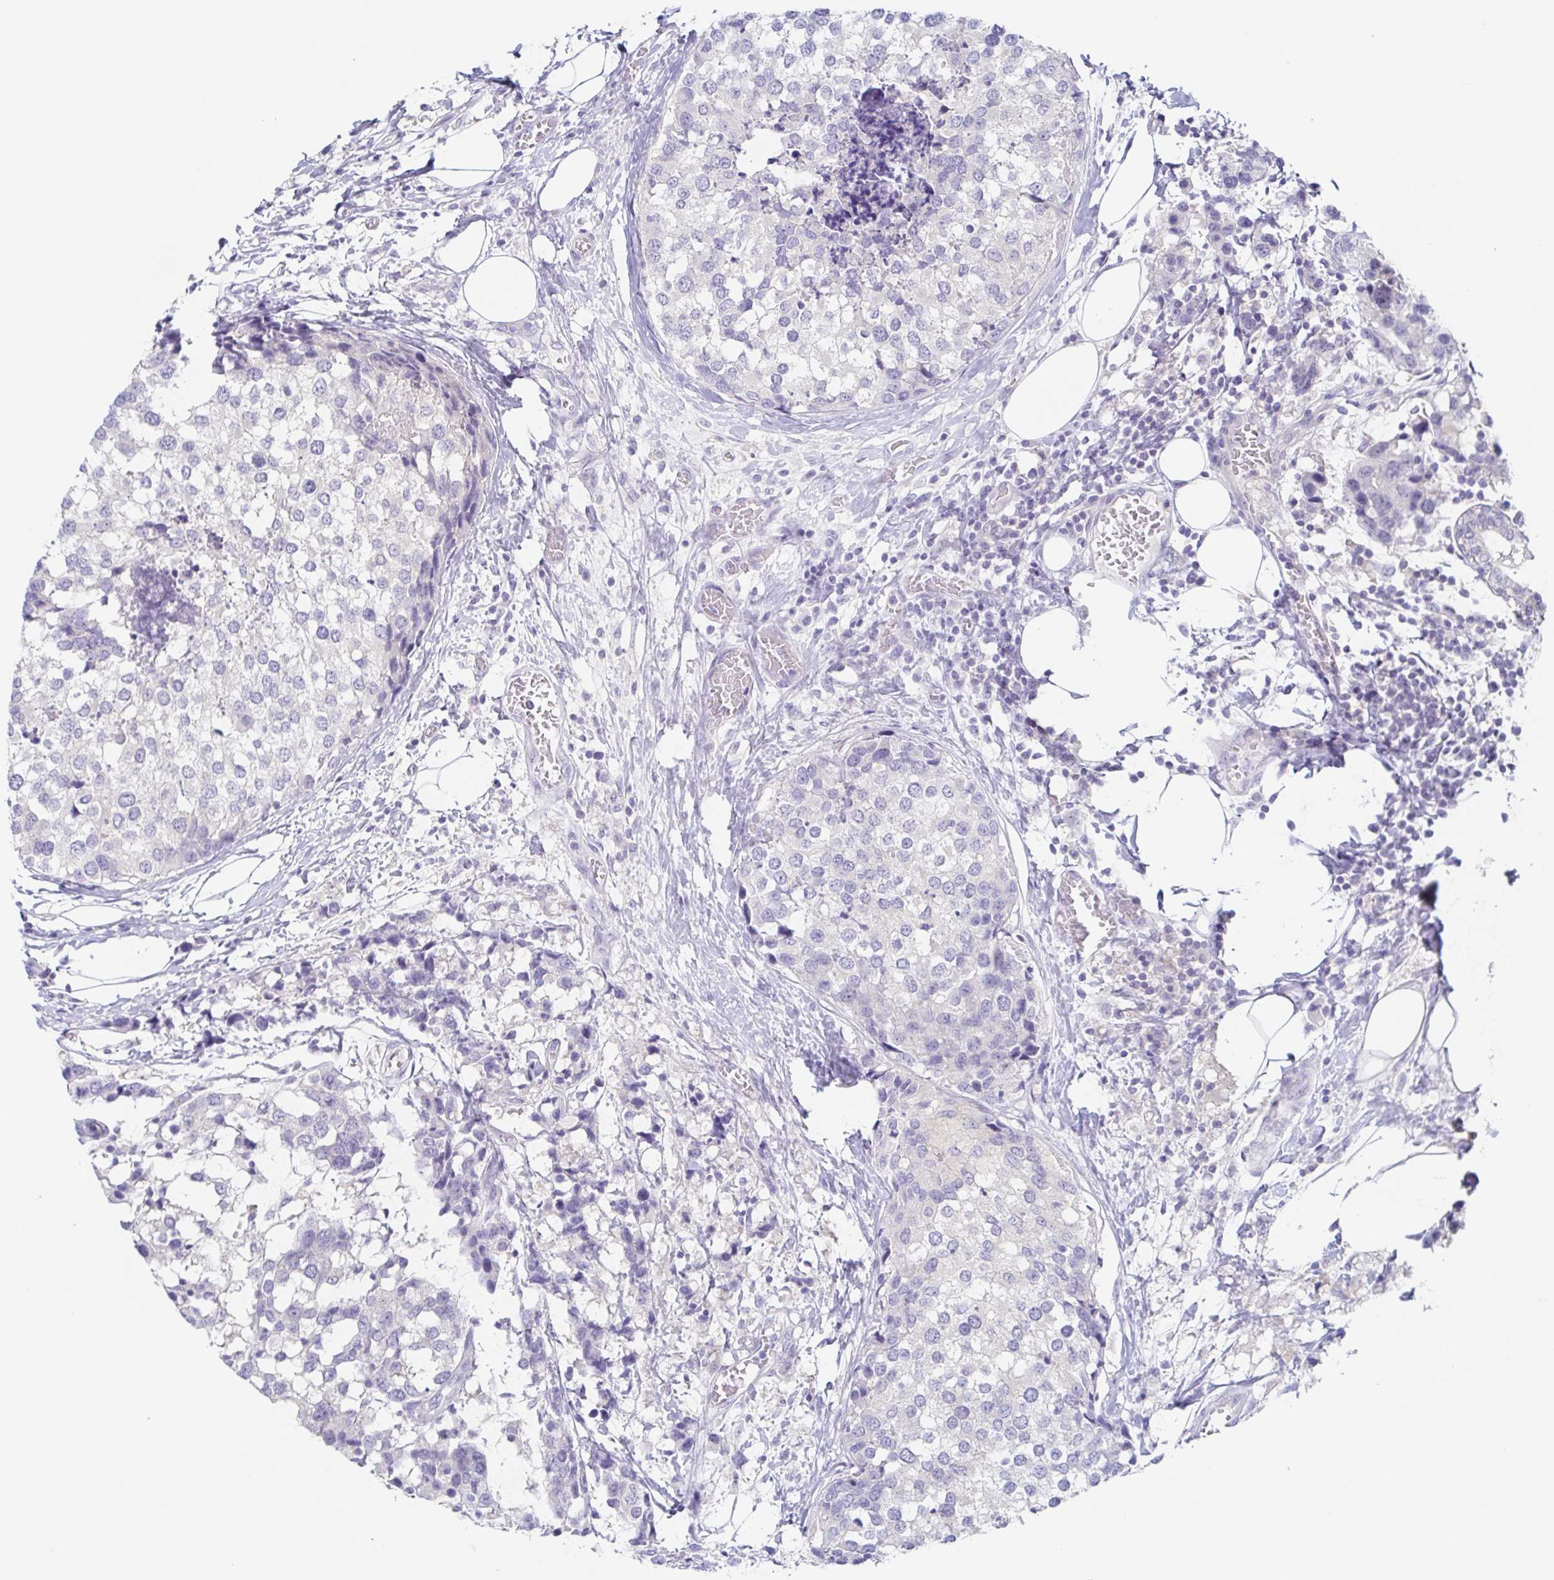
{"staining": {"intensity": "negative", "quantity": "none", "location": "none"}, "tissue": "breast cancer", "cell_type": "Tumor cells", "image_type": "cancer", "snomed": [{"axis": "morphology", "description": "Lobular carcinoma"}, {"axis": "topography", "description": "Breast"}], "caption": "A high-resolution image shows immunohistochemistry (IHC) staining of lobular carcinoma (breast), which shows no significant positivity in tumor cells.", "gene": "HTR2A", "patient": {"sex": "female", "age": 59}}